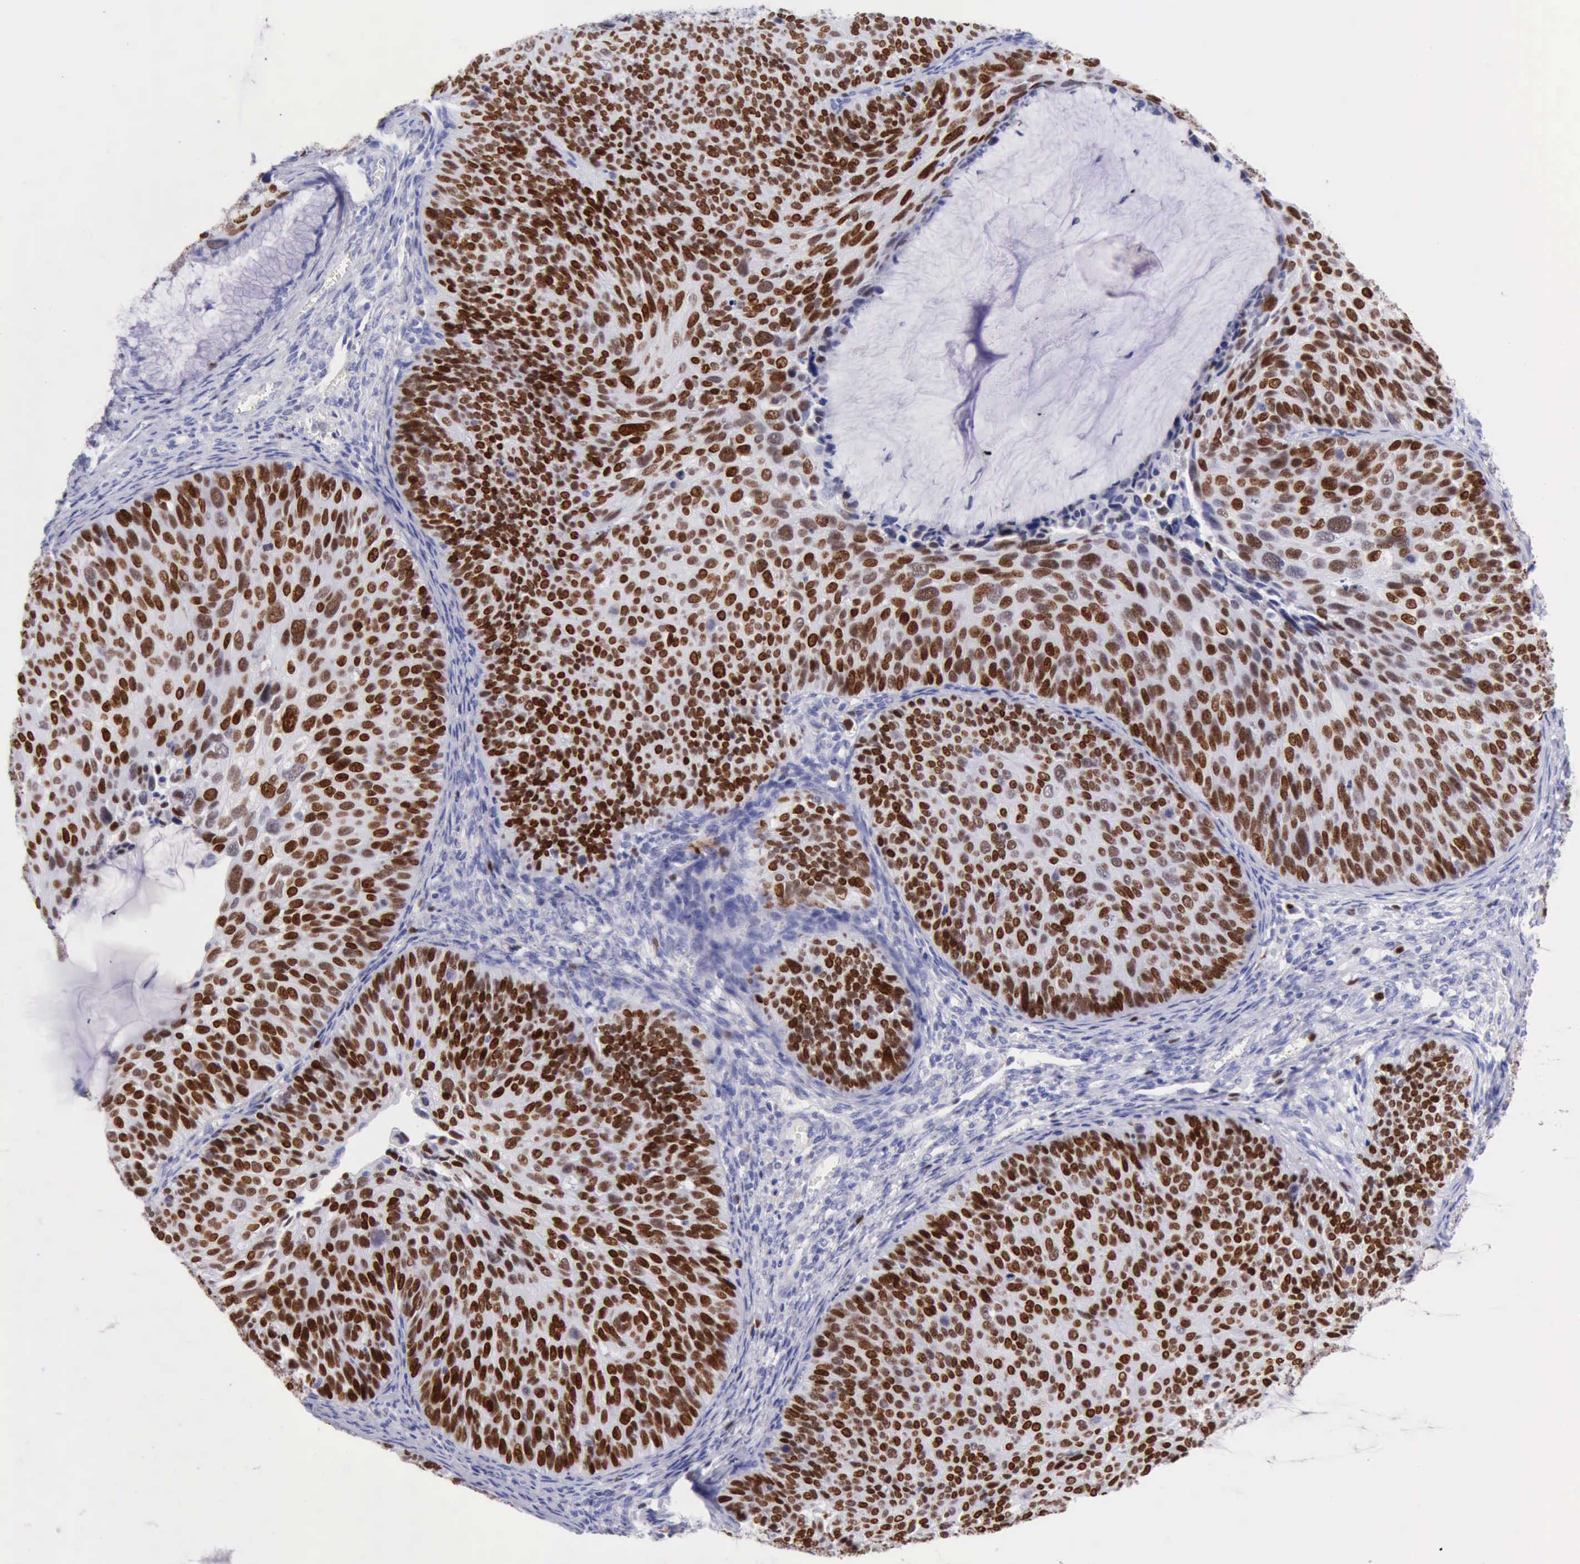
{"staining": {"intensity": "strong", "quantity": ">75%", "location": "nuclear"}, "tissue": "cervical cancer", "cell_type": "Tumor cells", "image_type": "cancer", "snomed": [{"axis": "morphology", "description": "Squamous cell carcinoma, NOS"}, {"axis": "topography", "description": "Cervix"}], "caption": "Immunohistochemical staining of cervical cancer (squamous cell carcinoma) shows high levels of strong nuclear staining in about >75% of tumor cells.", "gene": "MCM2", "patient": {"sex": "female", "age": 36}}